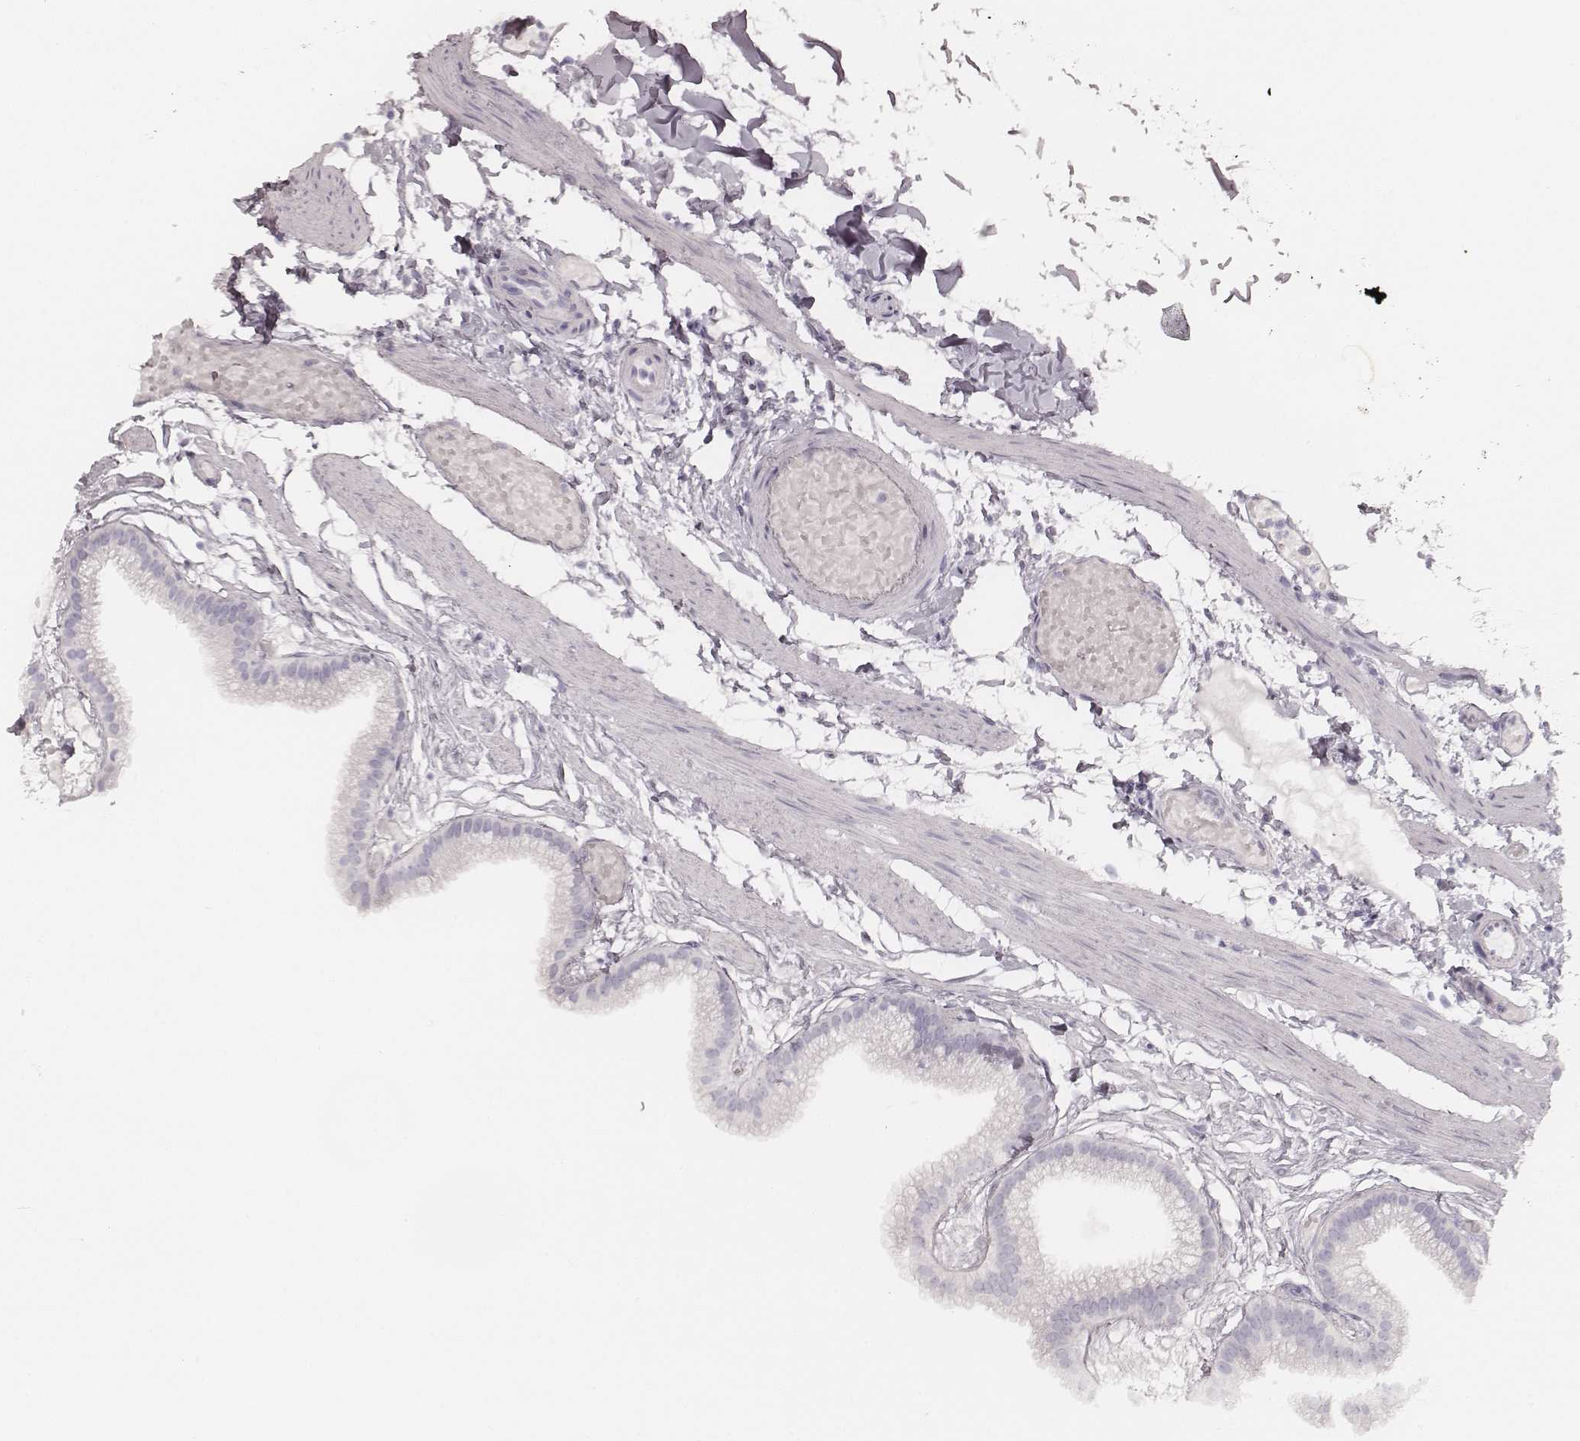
{"staining": {"intensity": "negative", "quantity": "none", "location": "none"}, "tissue": "gallbladder", "cell_type": "Glandular cells", "image_type": "normal", "snomed": [{"axis": "morphology", "description": "Normal tissue, NOS"}, {"axis": "topography", "description": "Gallbladder"}], "caption": "There is no significant positivity in glandular cells of gallbladder.", "gene": "KRT72", "patient": {"sex": "female", "age": 45}}